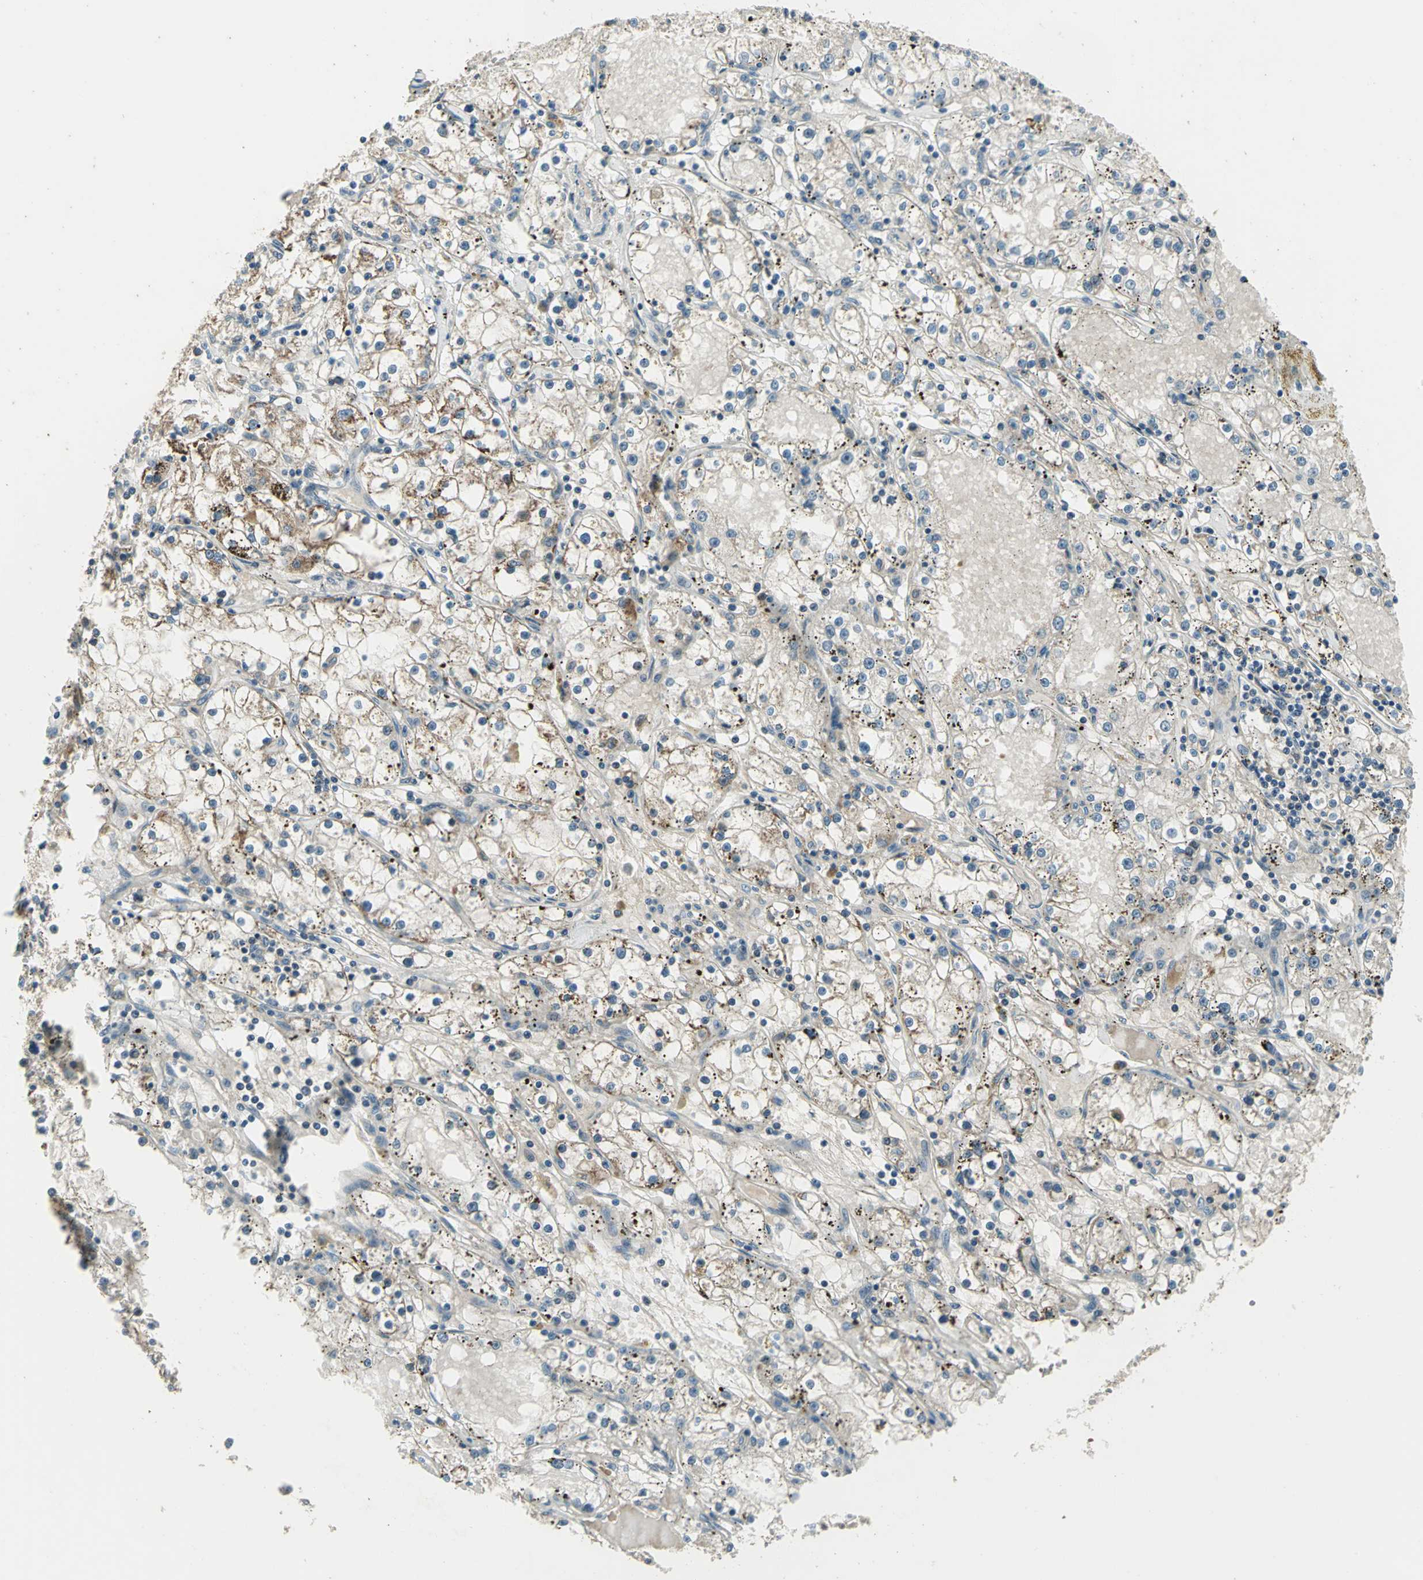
{"staining": {"intensity": "negative", "quantity": "none", "location": "none"}, "tissue": "renal cancer", "cell_type": "Tumor cells", "image_type": "cancer", "snomed": [{"axis": "morphology", "description": "Adenocarcinoma, NOS"}, {"axis": "topography", "description": "Kidney"}], "caption": "The image displays no significant expression in tumor cells of adenocarcinoma (renal).", "gene": "RAD17", "patient": {"sex": "male", "age": 56}}